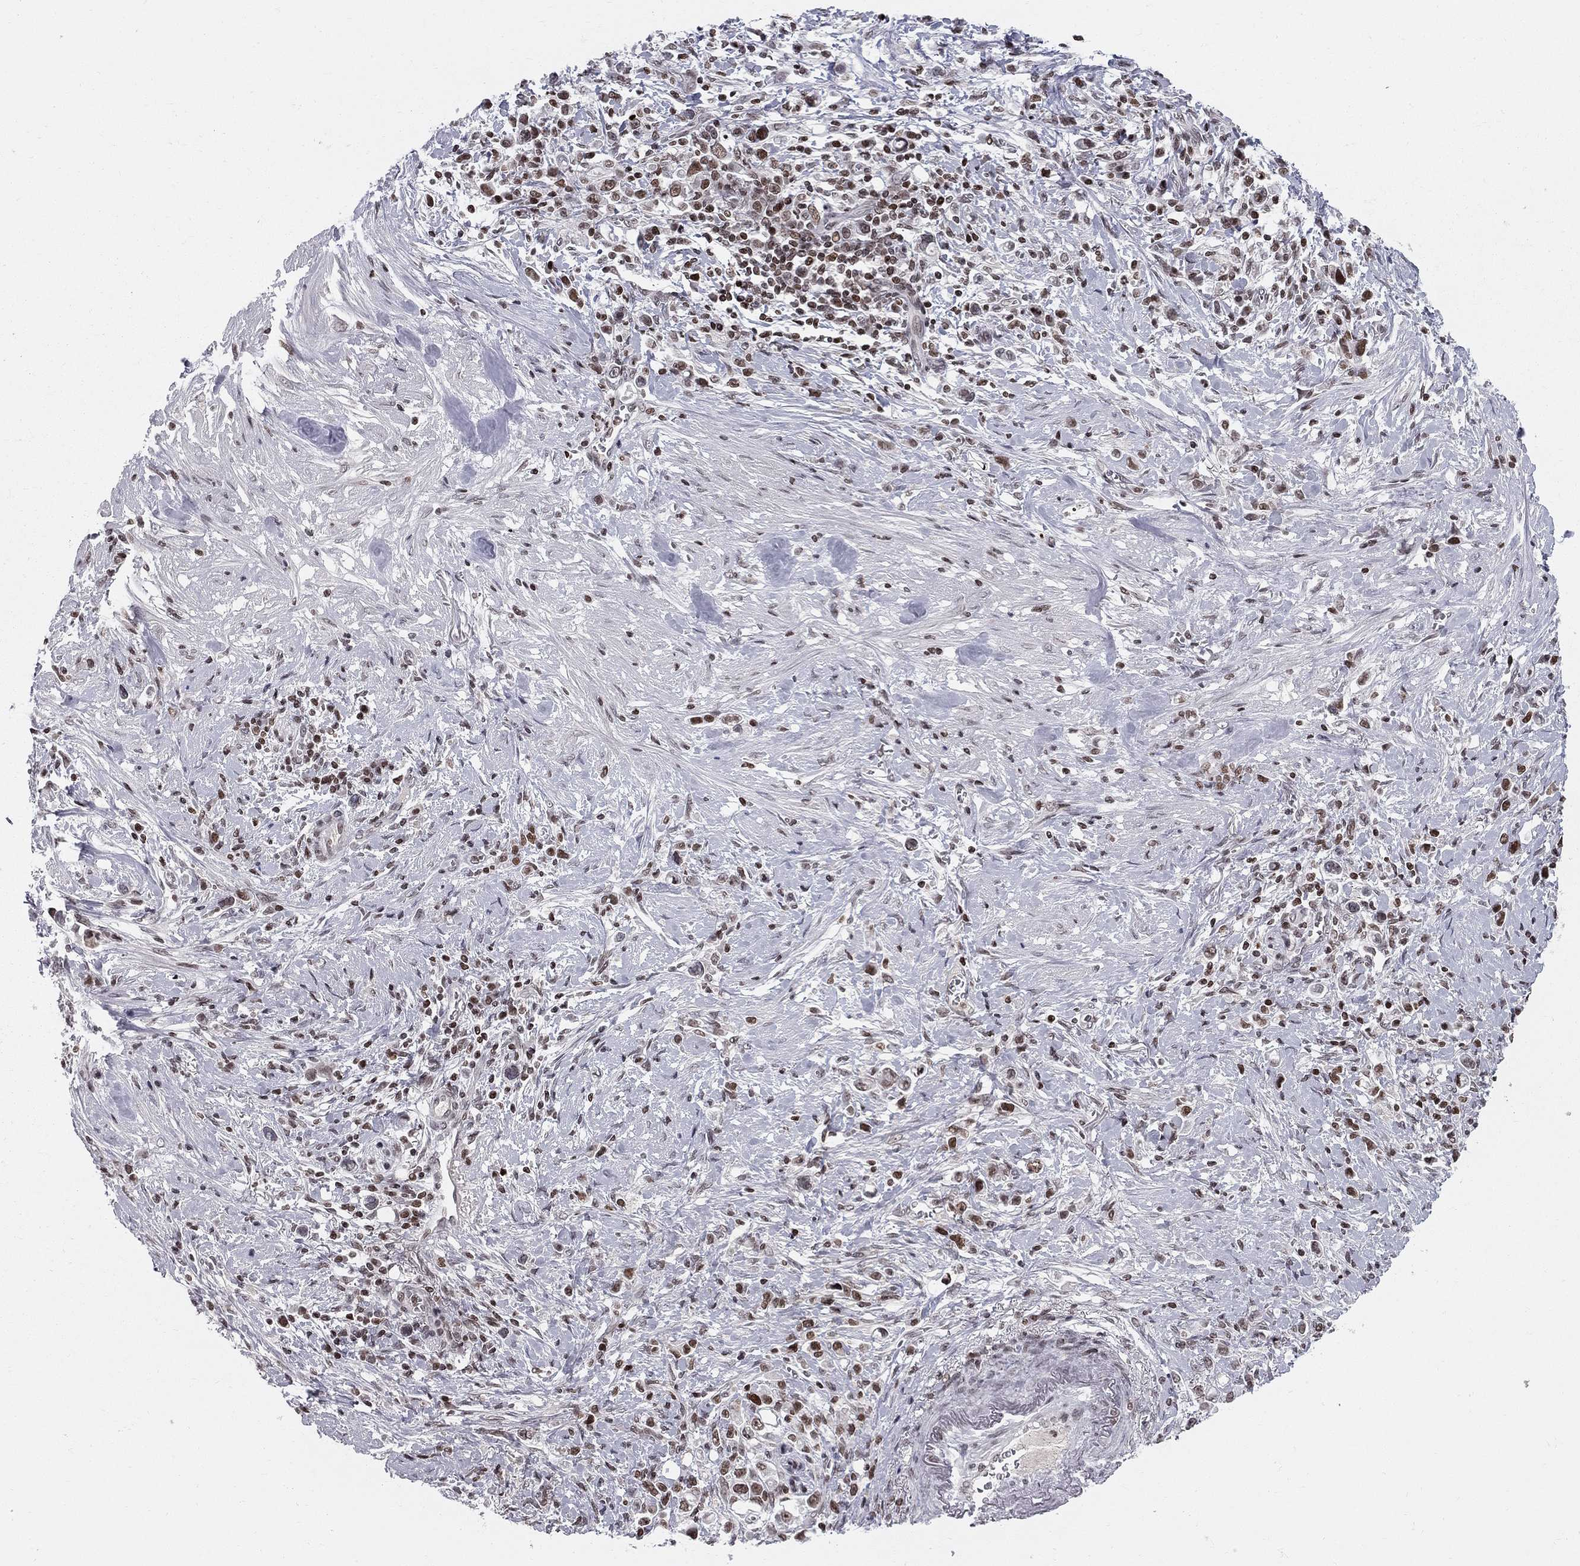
{"staining": {"intensity": "strong", "quantity": ">75%", "location": "nuclear"}, "tissue": "stomach cancer", "cell_type": "Tumor cells", "image_type": "cancer", "snomed": [{"axis": "morphology", "description": "Adenocarcinoma, NOS"}, {"axis": "topography", "description": "Stomach"}], "caption": "Human stomach cancer (adenocarcinoma) stained with a brown dye shows strong nuclear positive staining in approximately >75% of tumor cells.", "gene": "RNASEH2C", "patient": {"sex": "male", "age": 63}}